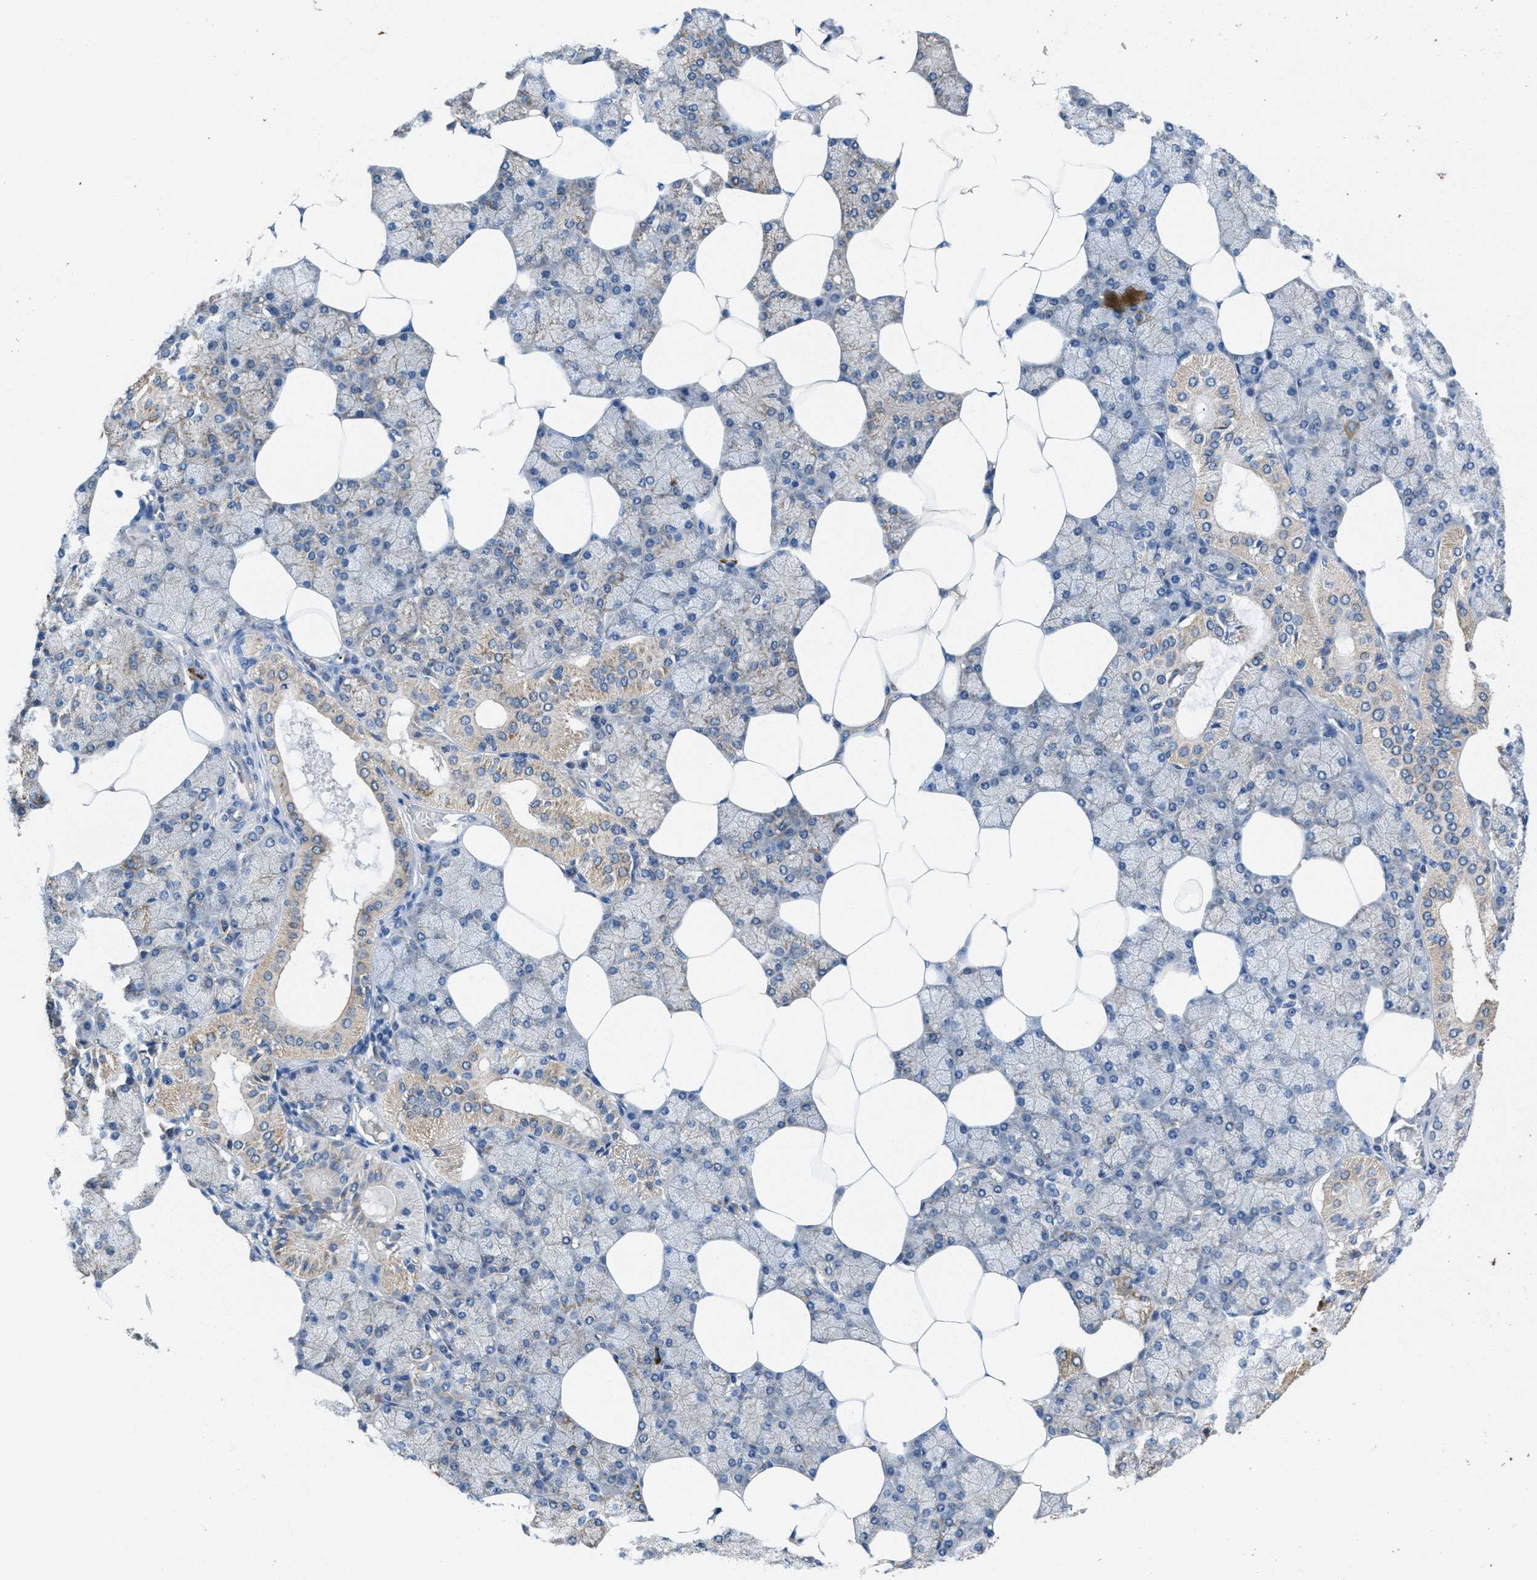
{"staining": {"intensity": "moderate", "quantity": "25%-75%", "location": "cytoplasmic/membranous,nuclear"}, "tissue": "salivary gland", "cell_type": "Glandular cells", "image_type": "normal", "snomed": [{"axis": "morphology", "description": "Normal tissue, NOS"}, {"axis": "topography", "description": "Salivary gland"}], "caption": "A micrograph of human salivary gland stained for a protein shows moderate cytoplasmic/membranous,nuclear brown staining in glandular cells.", "gene": "GALK1", "patient": {"sex": "male", "age": 62}}